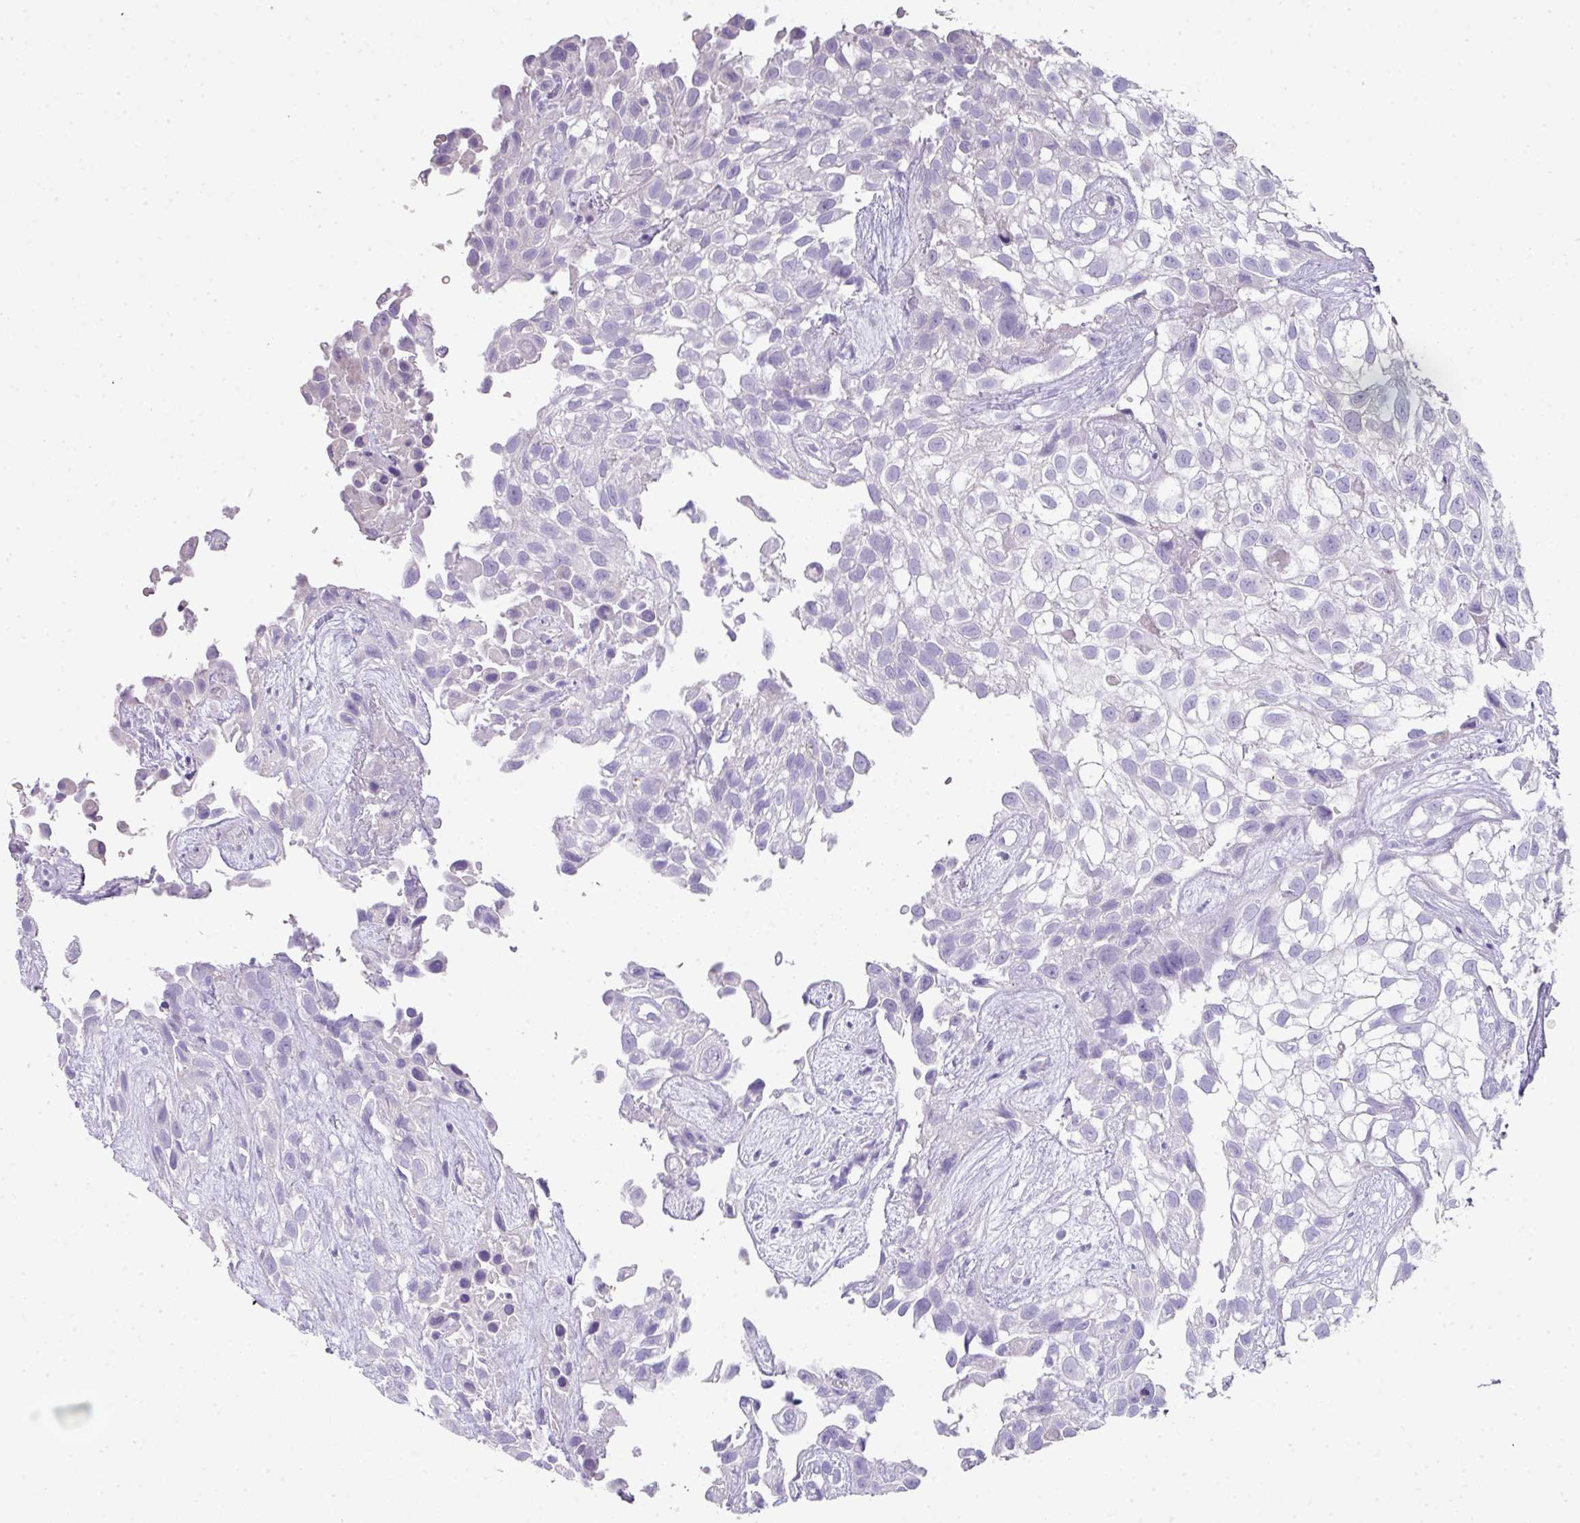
{"staining": {"intensity": "negative", "quantity": "none", "location": "none"}, "tissue": "urothelial cancer", "cell_type": "Tumor cells", "image_type": "cancer", "snomed": [{"axis": "morphology", "description": "Urothelial carcinoma, High grade"}, {"axis": "topography", "description": "Urinary bladder"}], "caption": "This is an immunohistochemistry (IHC) image of urothelial carcinoma (high-grade). There is no positivity in tumor cells.", "gene": "GLI4", "patient": {"sex": "male", "age": 56}}